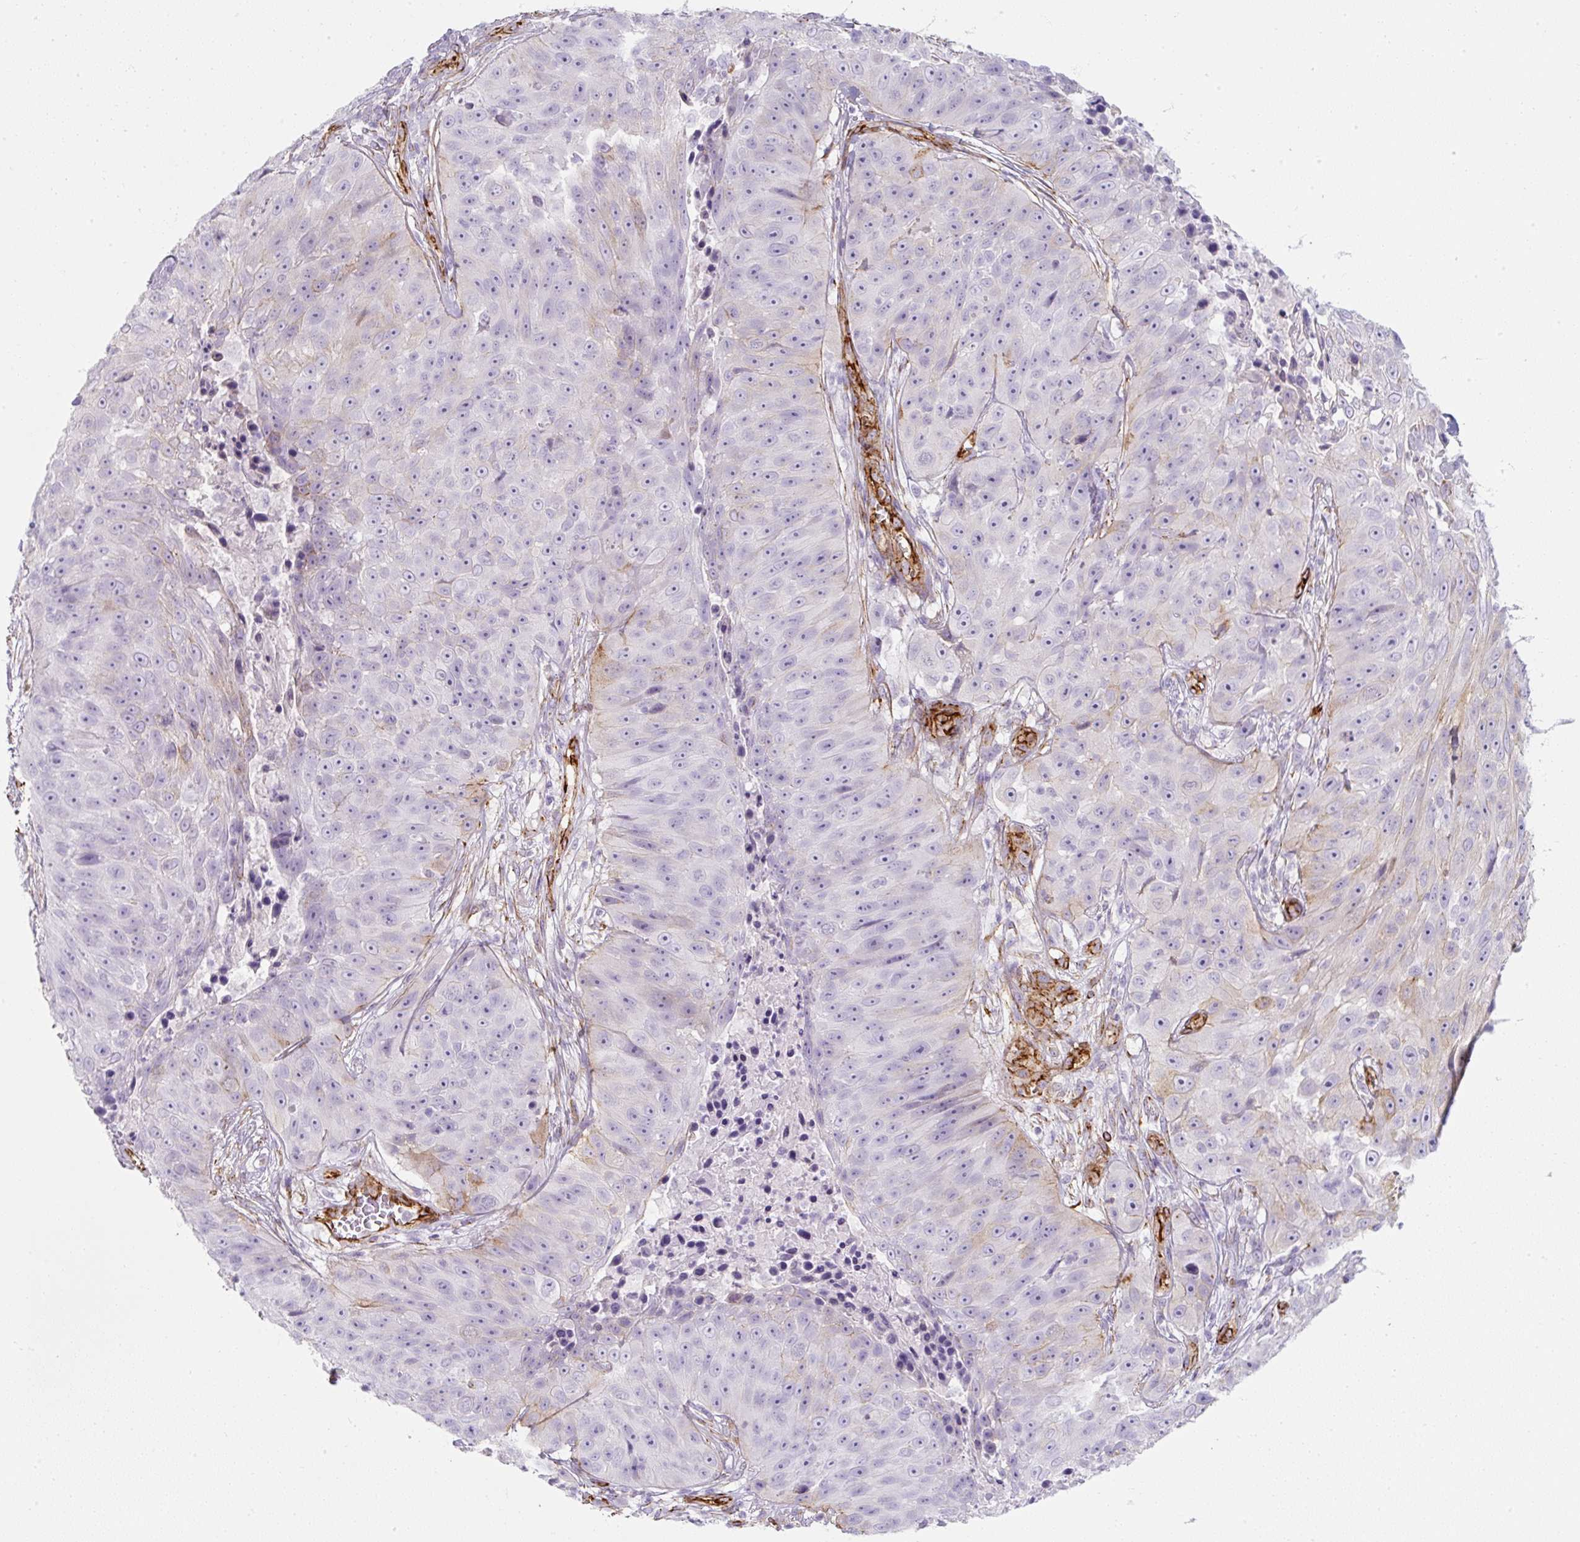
{"staining": {"intensity": "negative", "quantity": "none", "location": "none"}, "tissue": "skin cancer", "cell_type": "Tumor cells", "image_type": "cancer", "snomed": [{"axis": "morphology", "description": "Squamous cell carcinoma, NOS"}, {"axis": "topography", "description": "Skin"}], "caption": "IHC photomicrograph of human skin squamous cell carcinoma stained for a protein (brown), which reveals no positivity in tumor cells.", "gene": "CAVIN3", "patient": {"sex": "female", "age": 87}}